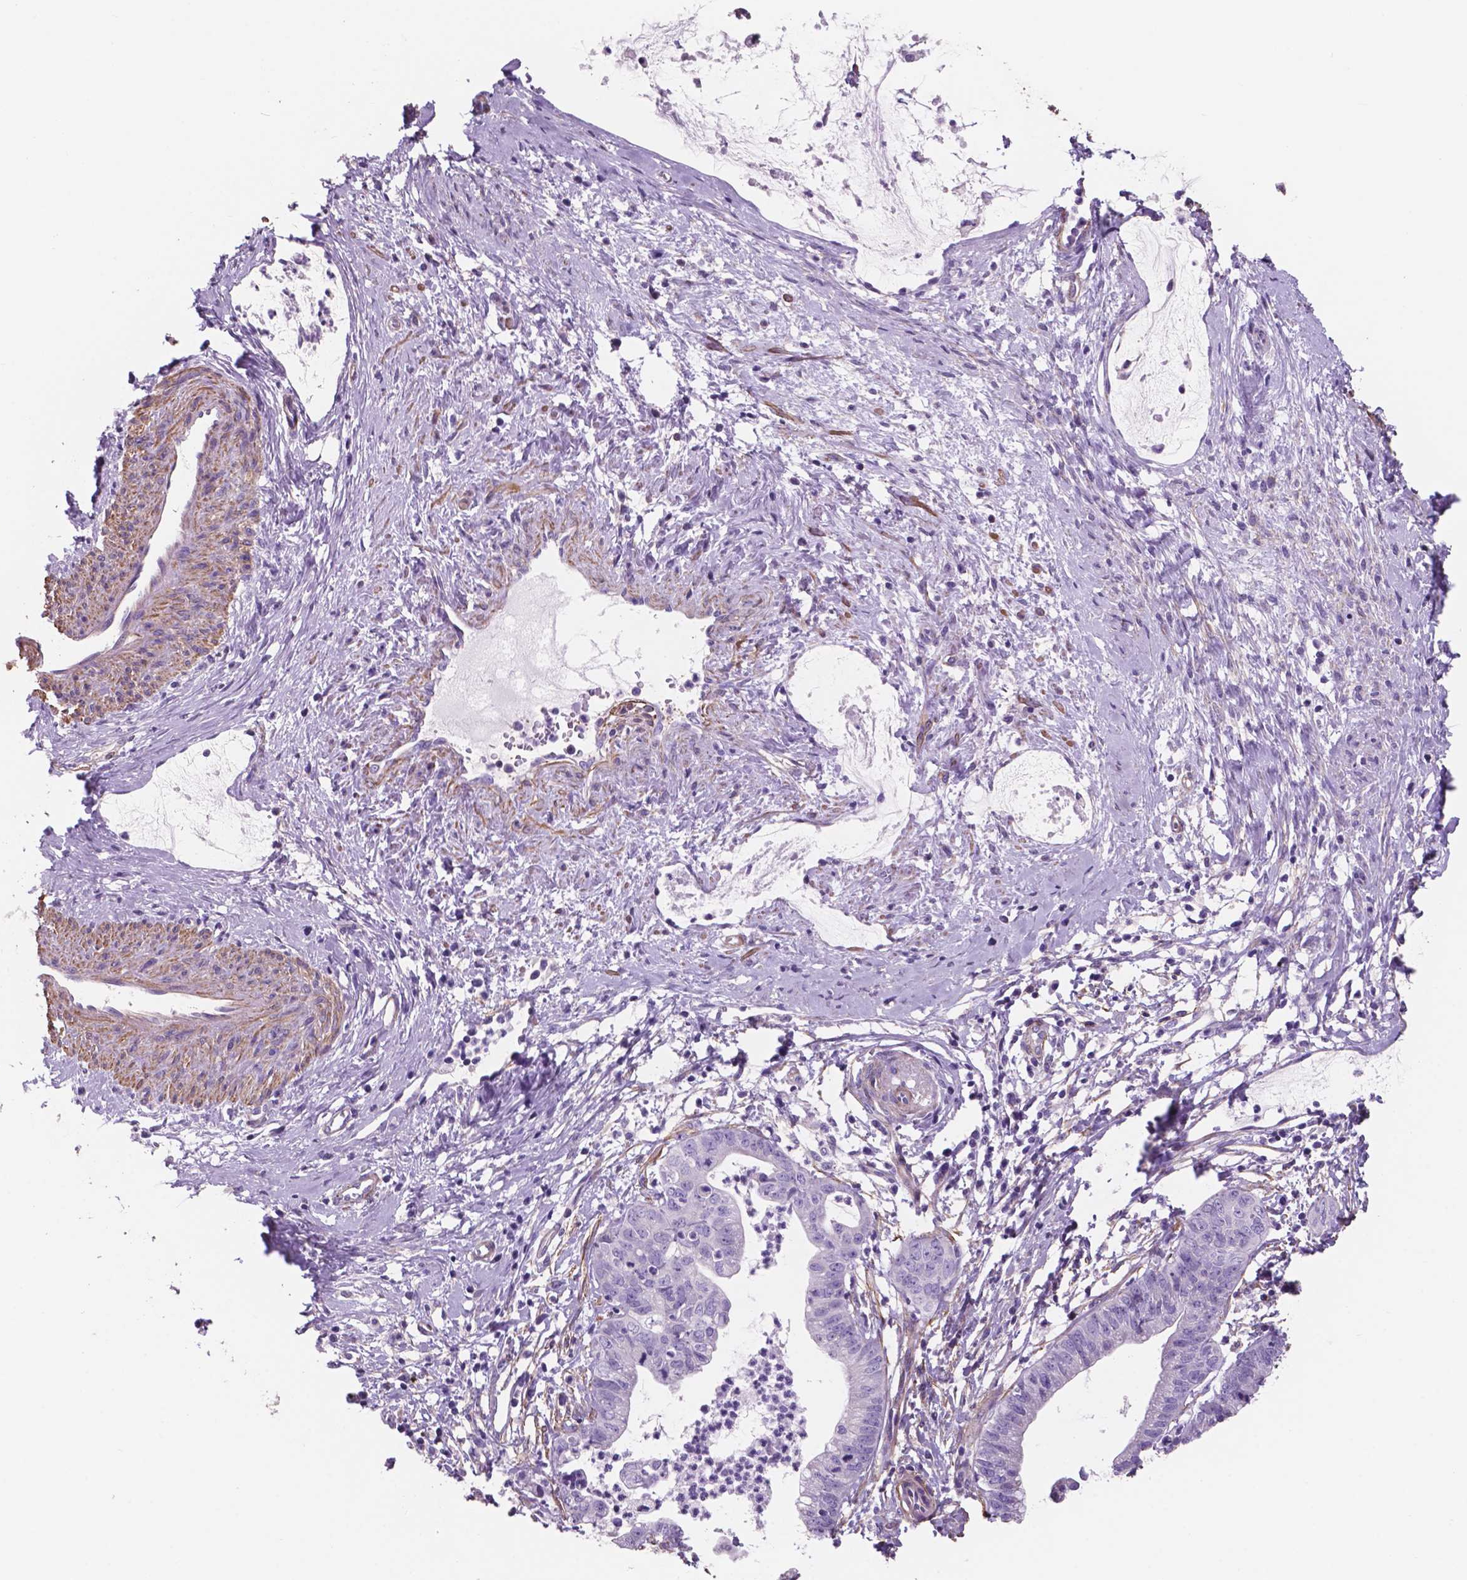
{"staining": {"intensity": "negative", "quantity": "none", "location": "none"}, "tissue": "cervical cancer", "cell_type": "Tumor cells", "image_type": "cancer", "snomed": [{"axis": "morphology", "description": "Normal tissue, NOS"}, {"axis": "morphology", "description": "Adenocarcinoma, NOS"}, {"axis": "topography", "description": "Cervix"}], "caption": "Tumor cells show no significant expression in cervical adenocarcinoma. (IHC, brightfield microscopy, high magnification).", "gene": "TOR2A", "patient": {"sex": "female", "age": 38}}